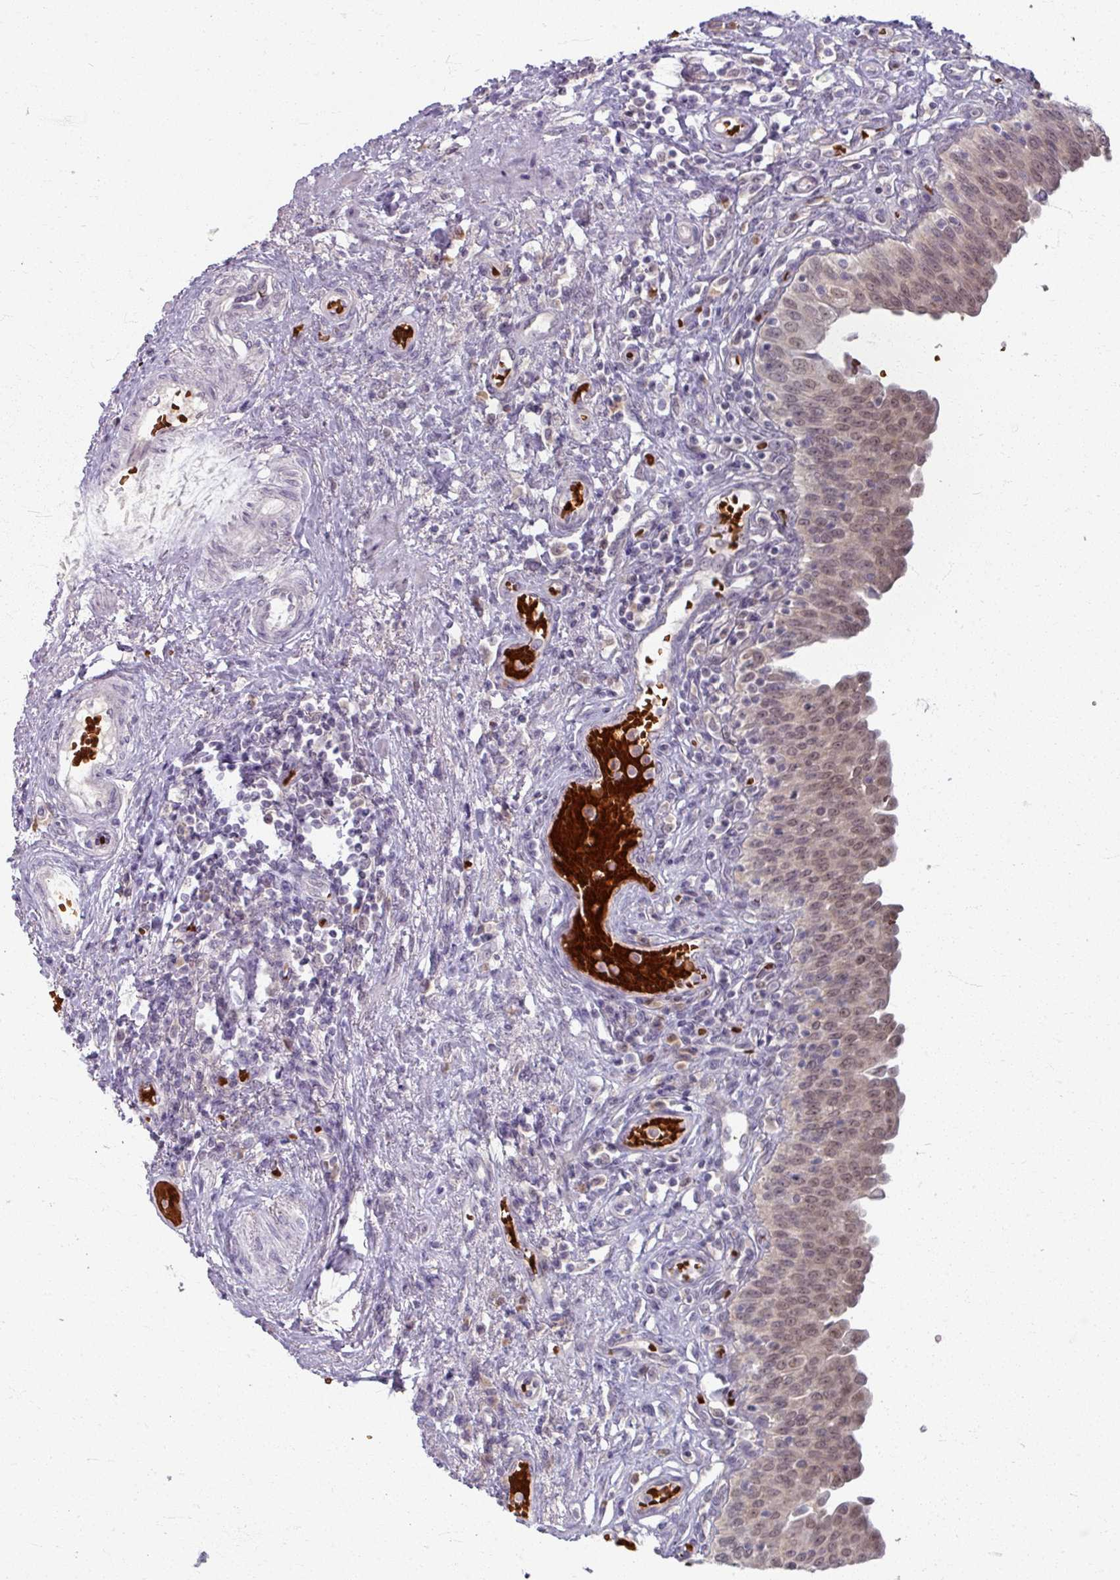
{"staining": {"intensity": "moderate", "quantity": ">75%", "location": "nuclear"}, "tissue": "urinary bladder", "cell_type": "Urothelial cells", "image_type": "normal", "snomed": [{"axis": "morphology", "description": "Normal tissue, NOS"}, {"axis": "topography", "description": "Urinary bladder"}], "caption": "Immunohistochemical staining of benign human urinary bladder reveals moderate nuclear protein positivity in approximately >75% of urothelial cells. (brown staining indicates protein expression, while blue staining denotes nuclei).", "gene": "KMT5C", "patient": {"sex": "male", "age": 71}}